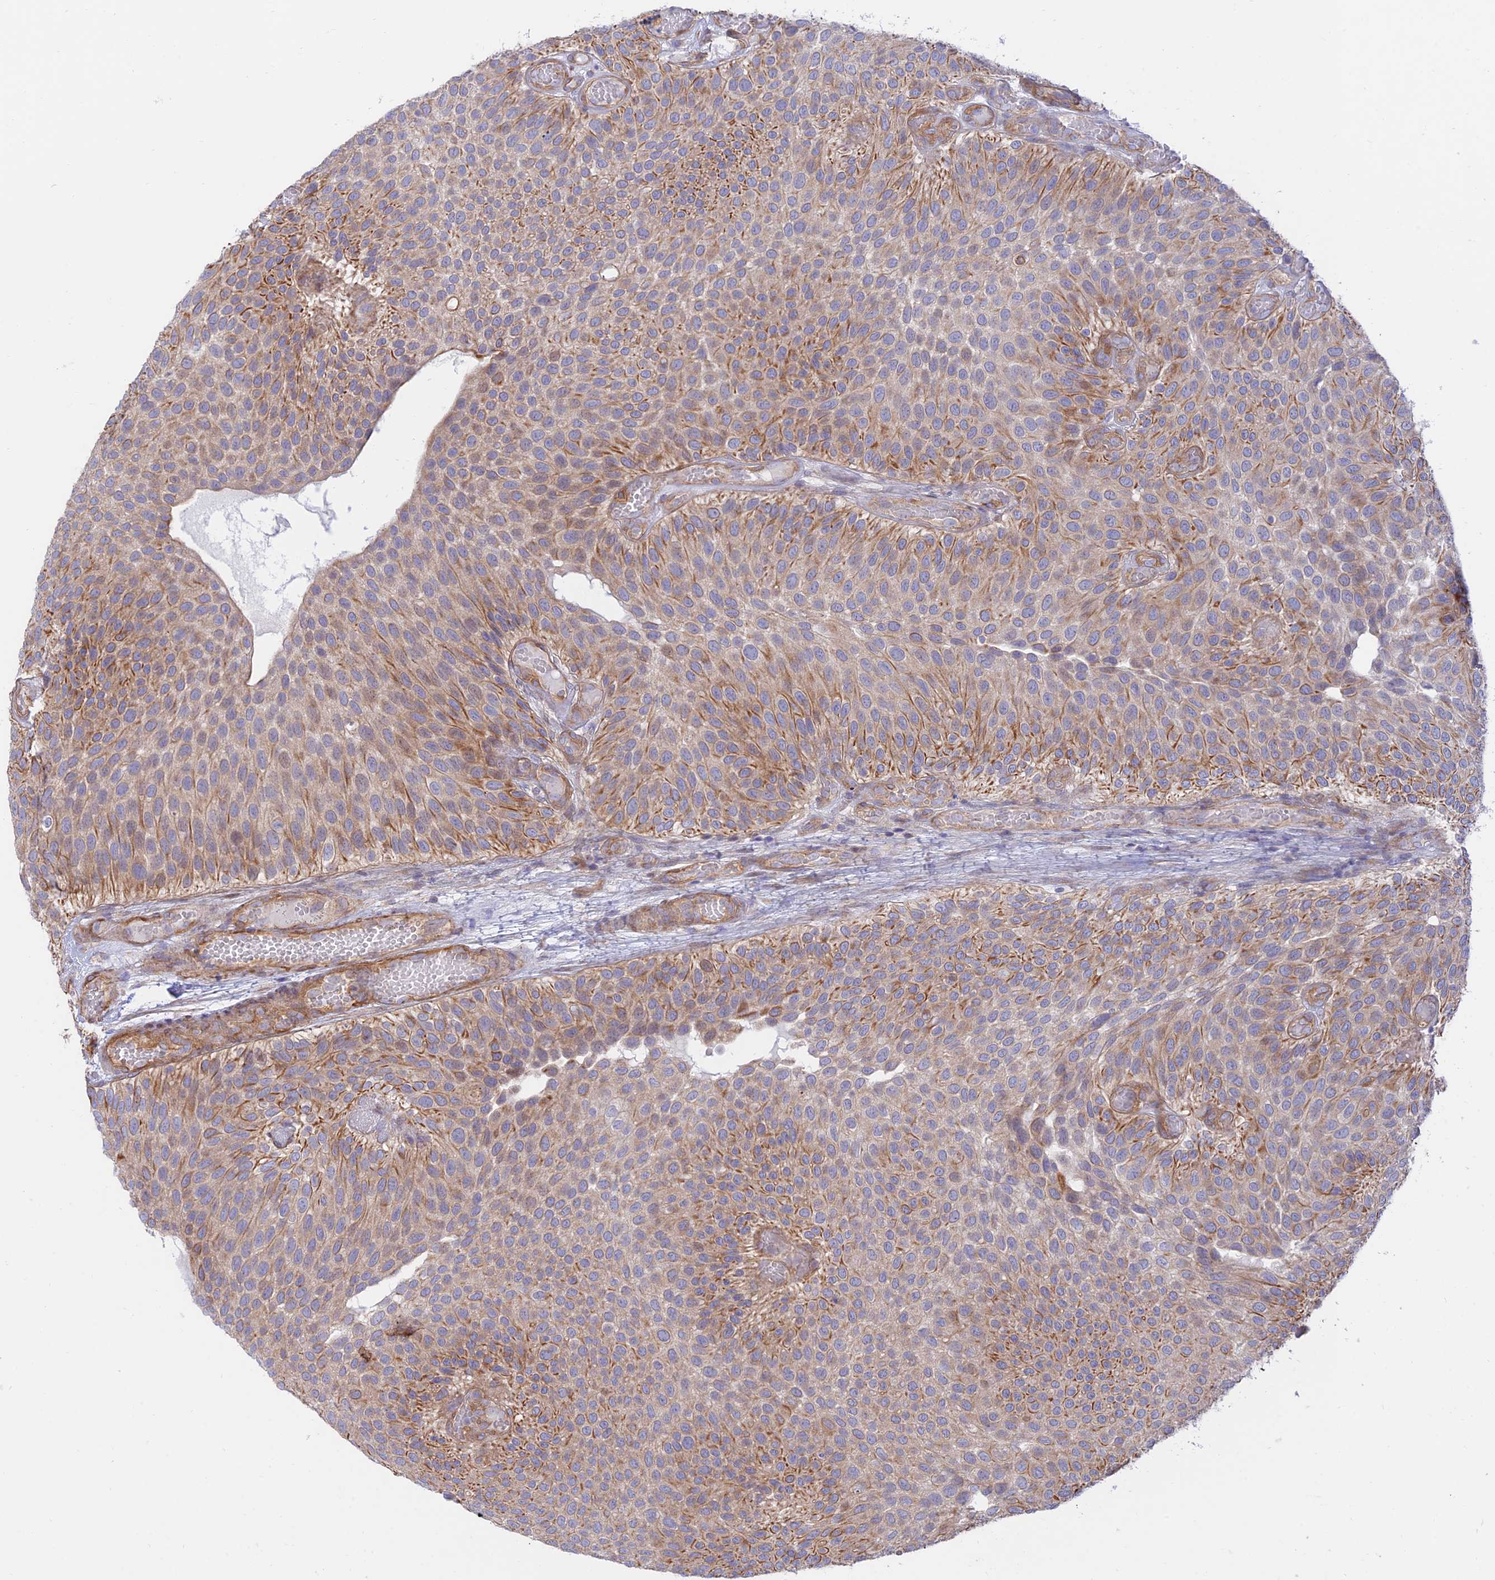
{"staining": {"intensity": "moderate", "quantity": "25%-75%", "location": "cytoplasmic/membranous"}, "tissue": "urothelial cancer", "cell_type": "Tumor cells", "image_type": "cancer", "snomed": [{"axis": "morphology", "description": "Urothelial carcinoma, Low grade"}, {"axis": "topography", "description": "Urinary bladder"}], "caption": "A histopathology image showing moderate cytoplasmic/membranous expression in approximately 25%-75% of tumor cells in urothelial cancer, as visualized by brown immunohistochemical staining.", "gene": "KCNAB1", "patient": {"sex": "male", "age": 89}}